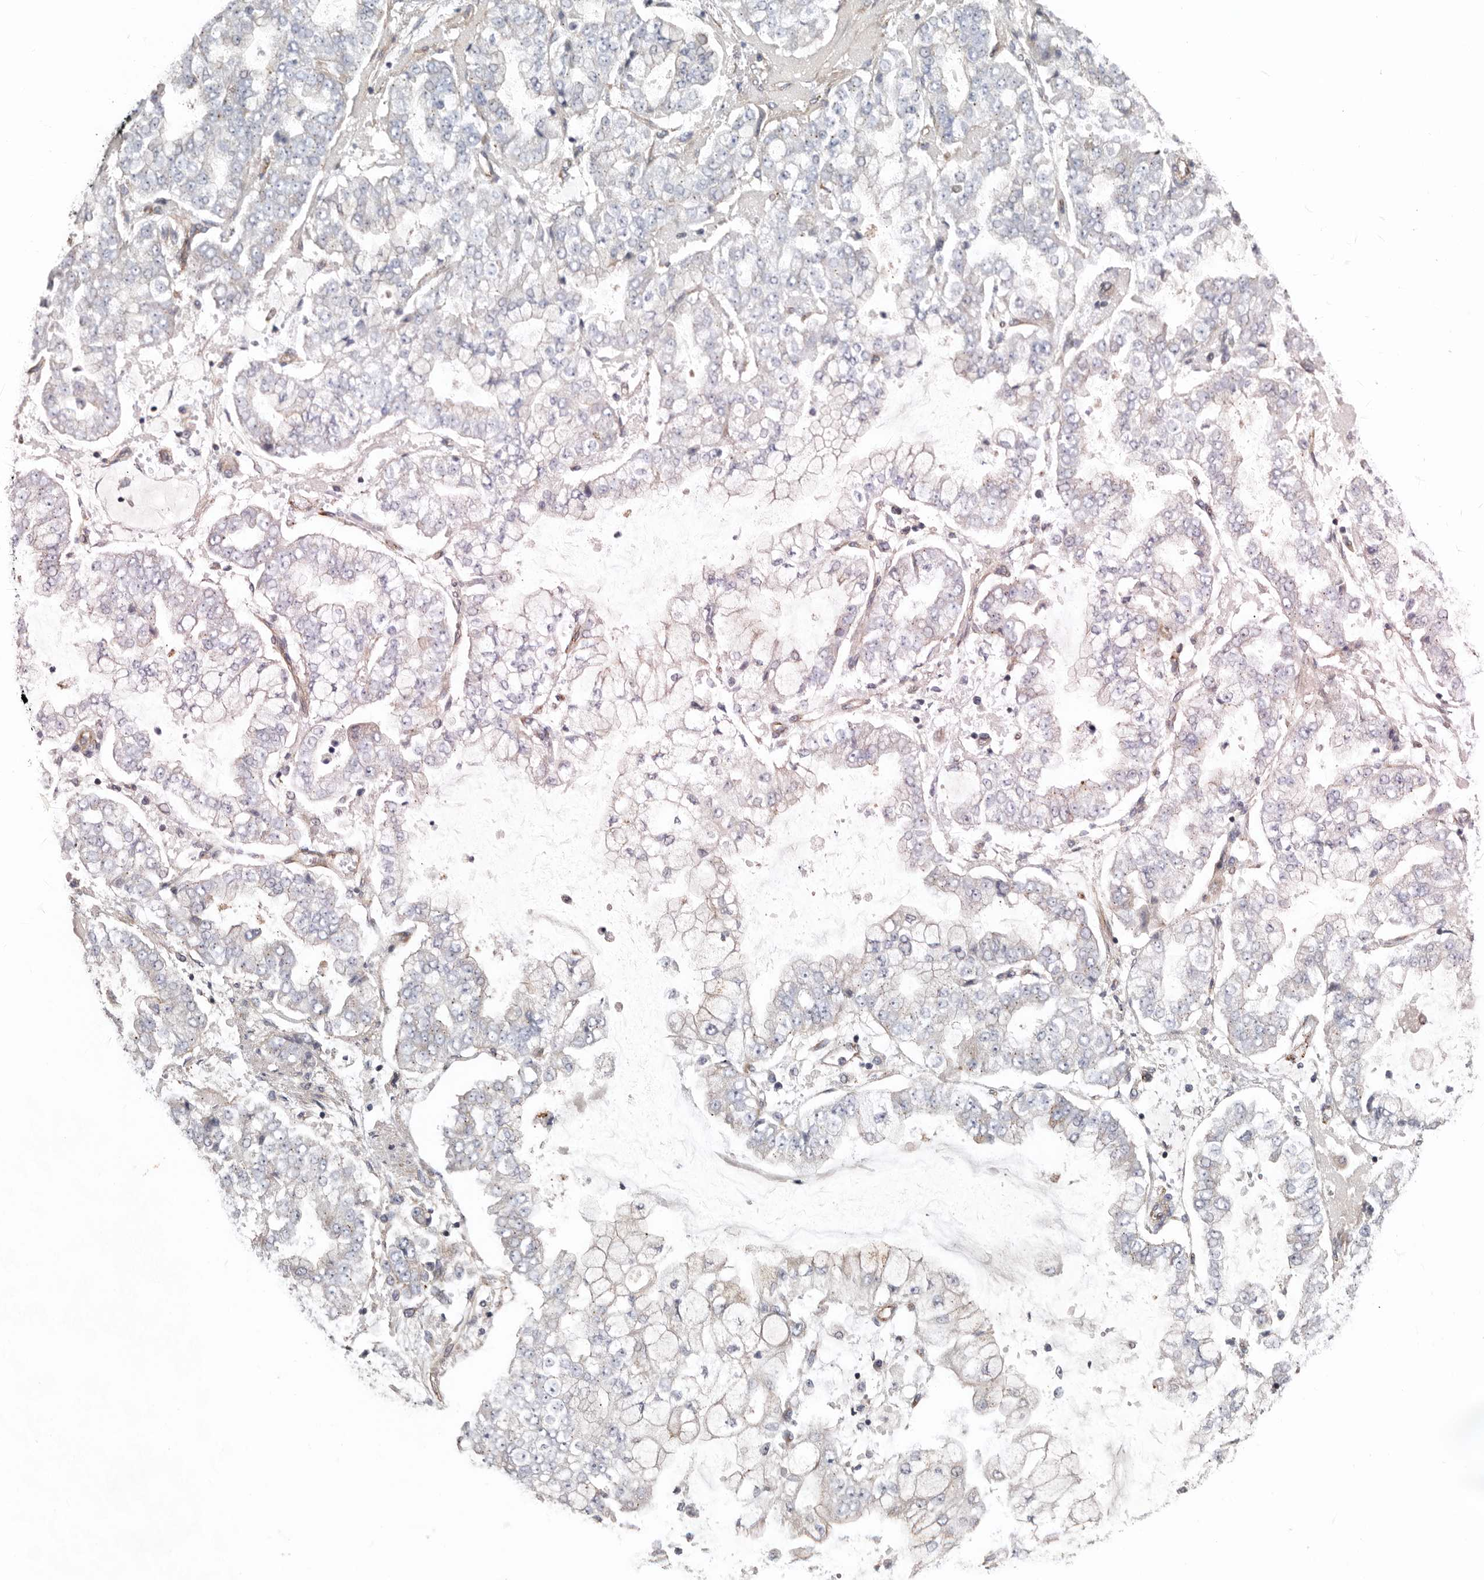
{"staining": {"intensity": "negative", "quantity": "none", "location": "none"}, "tissue": "stomach cancer", "cell_type": "Tumor cells", "image_type": "cancer", "snomed": [{"axis": "morphology", "description": "Adenocarcinoma, NOS"}, {"axis": "topography", "description": "Stomach"}], "caption": "Protein analysis of stomach cancer (adenocarcinoma) displays no significant staining in tumor cells. The staining was performed using DAB (3,3'-diaminobenzidine) to visualize the protein expression in brown, while the nuclei were stained in blue with hematoxylin (Magnification: 20x).", "gene": "LUZP1", "patient": {"sex": "male", "age": 76}}